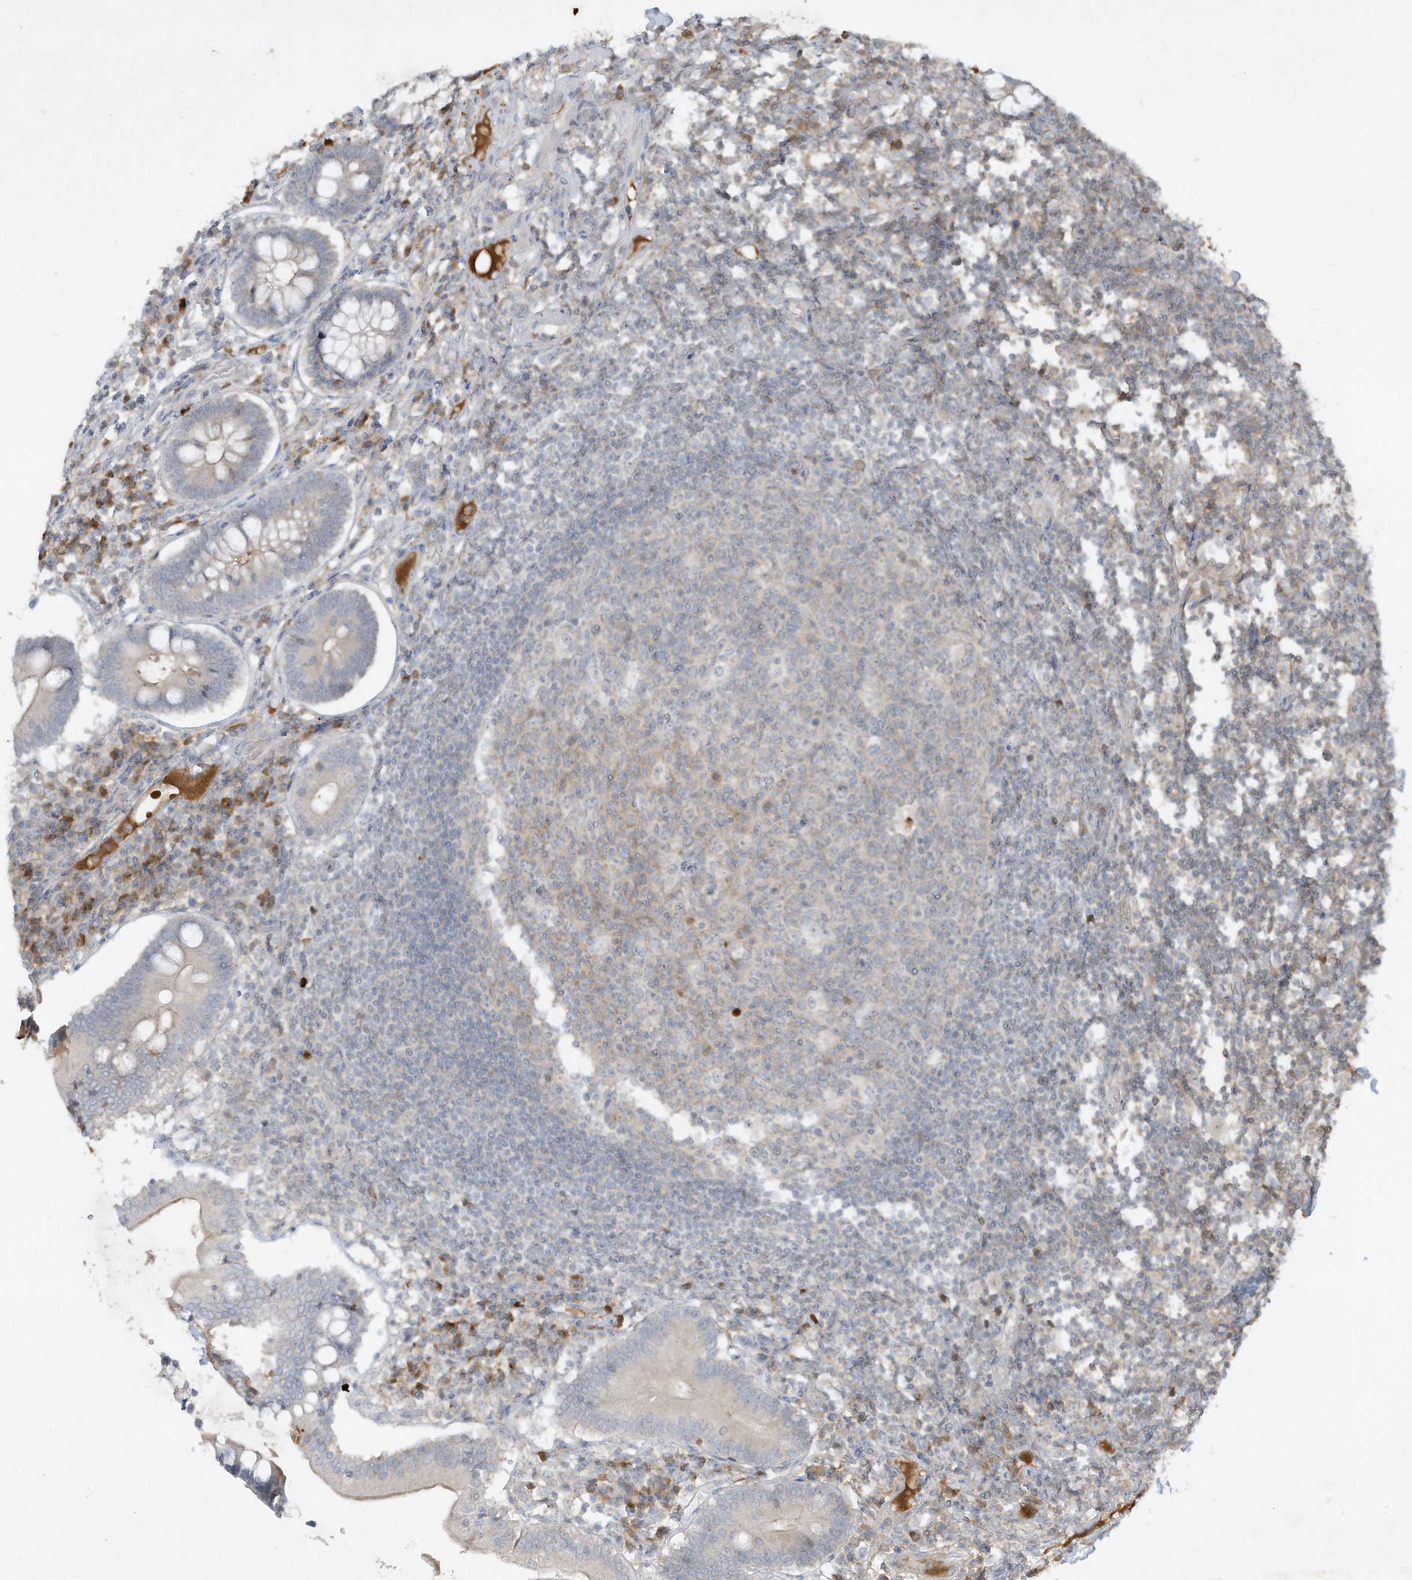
{"staining": {"intensity": "weak", "quantity": ">75%", "location": "cytoplasmic/membranous"}, "tissue": "colon", "cell_type": "Endothelial cells", "image_type": "normal", "snomed": [{"axis": "morphology", "description": "Normal tissue, NOS"}, {"axis": "topography", "description": "Colon"}], "caption": "Human colon stained for a protein (brown) shows weak cytoplasmic/membranous positive positivity in about >75% of endothelial cells.", "gene": "FETUB", "patient": {"sex": "female", "age": 79}}